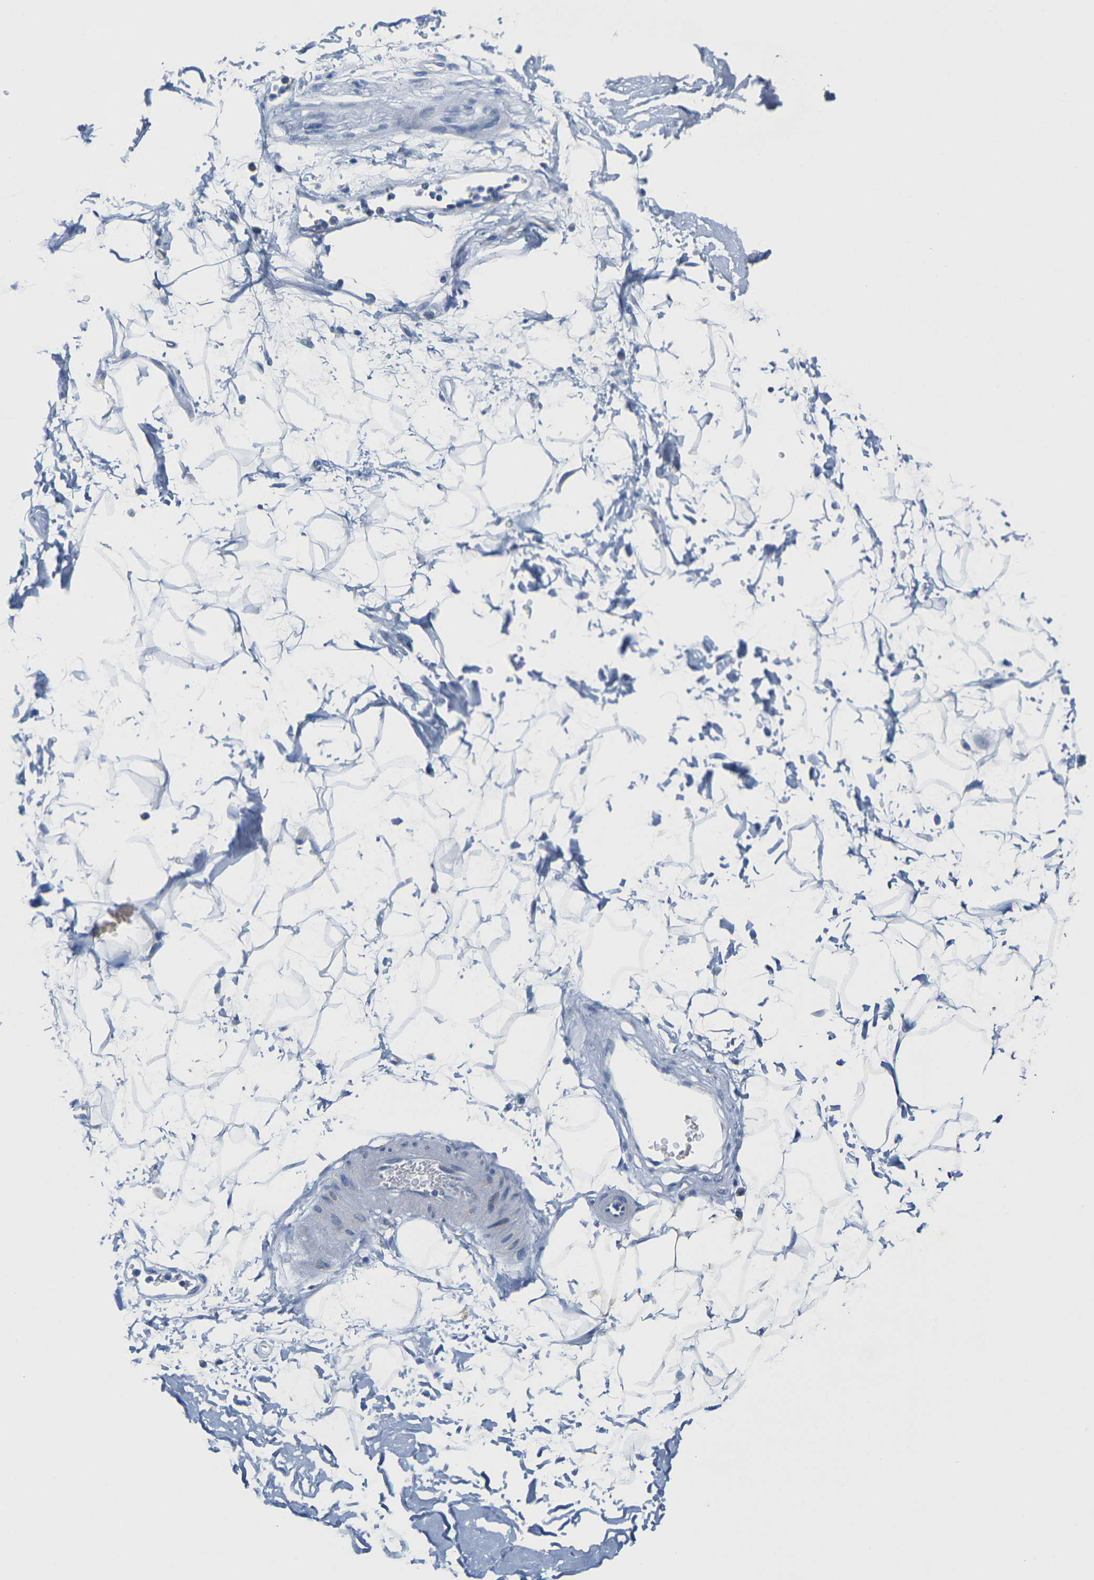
{"staining": {"intensity": "negative", "quantity": "none", "location": "none"}, "tissue": "adipose tissue", "cell_type": "Adipocytes", "image_type": "normal", "snomed": [{"axis": "morphology", "description": "Normal tissue, NOS"}, {"axis": "topography", "description": "Soft tissue"}], "caption": "A high-resolution histopathology image shows IHC staining of normal adipose tissue, which displays no significant staining in adipocytes.", "gene": "TMEM204", "patient": {"sex": "male", "age": 72}}